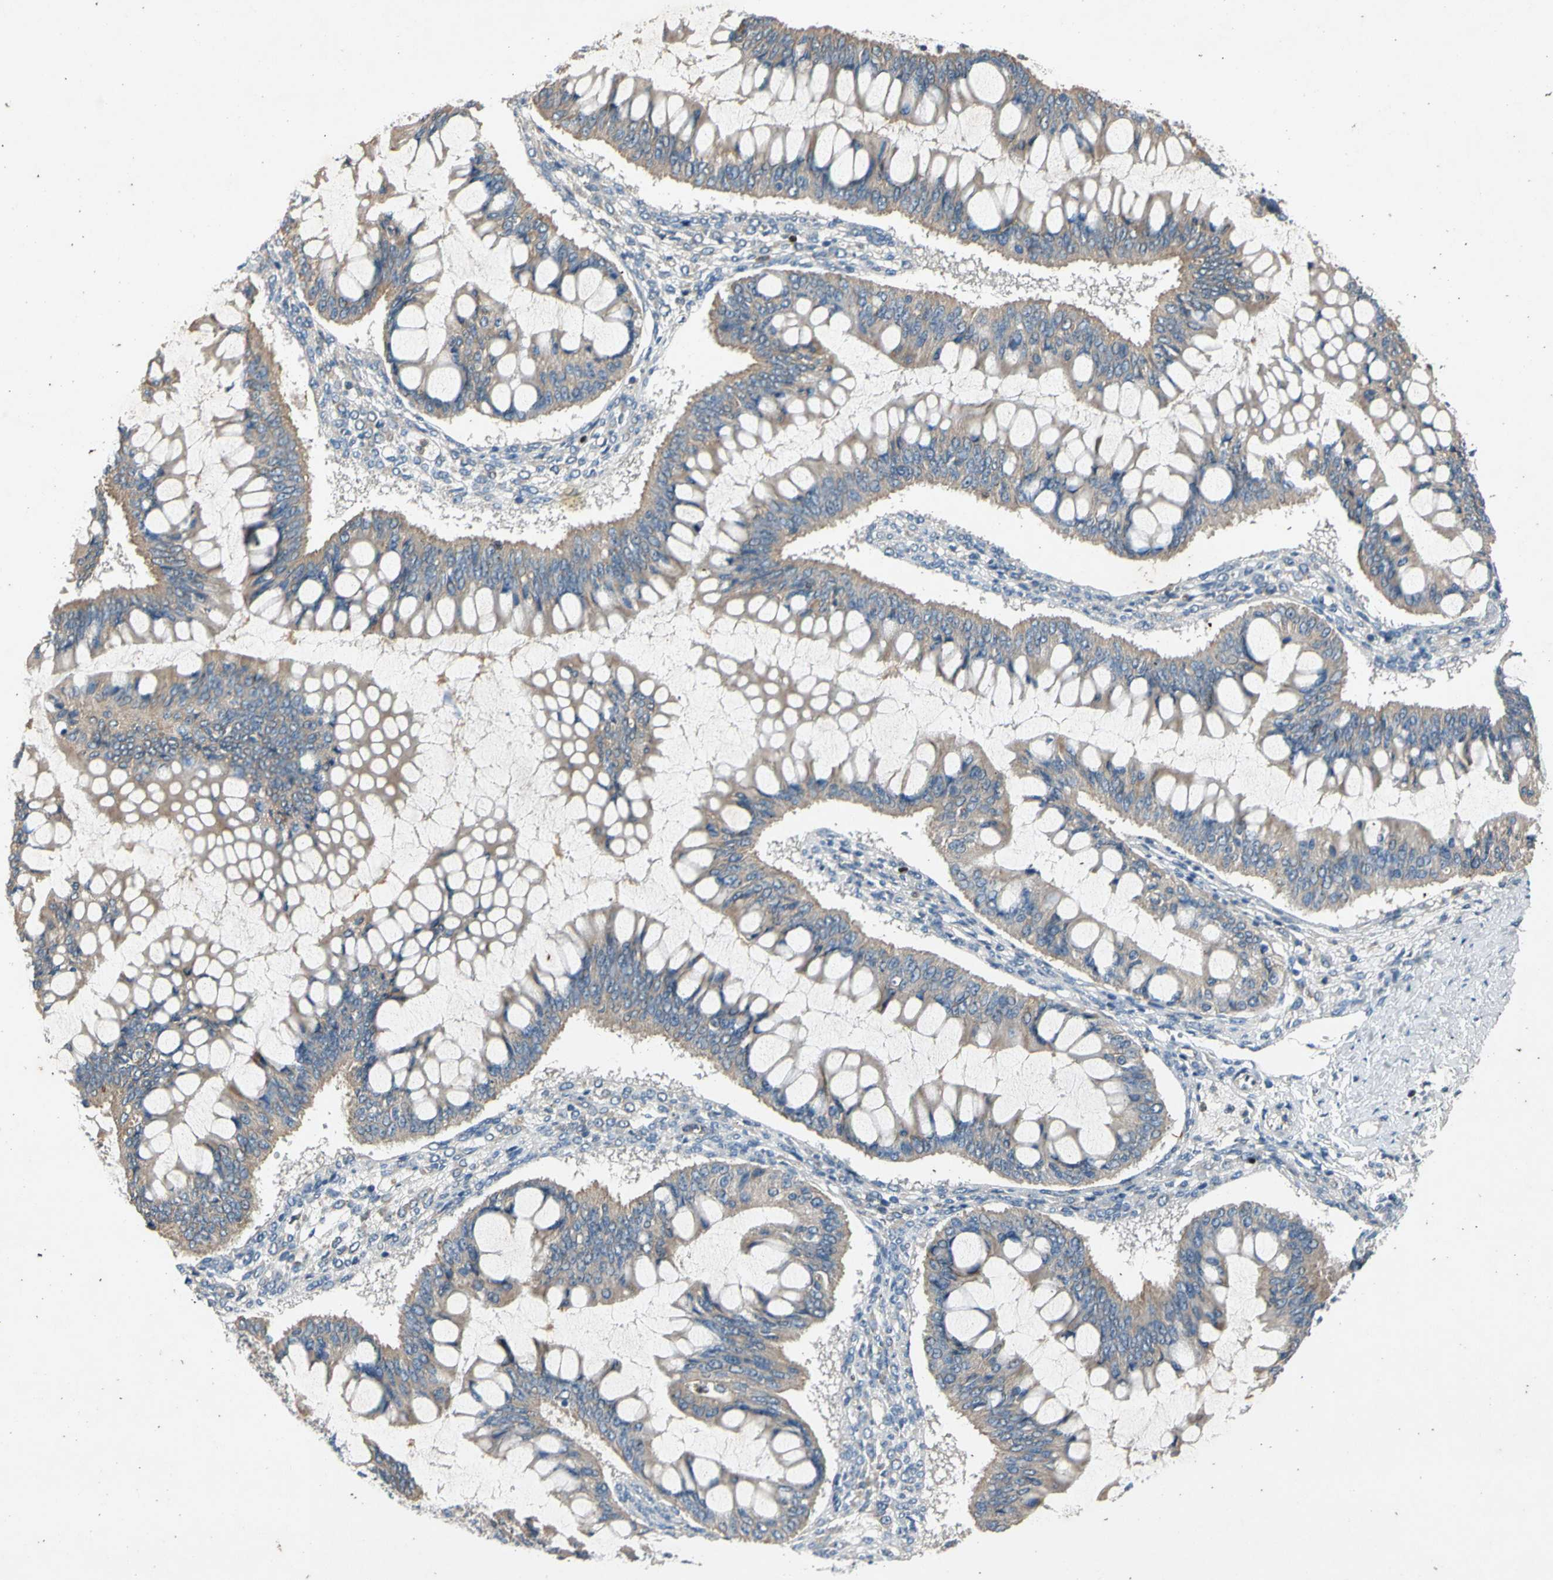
{"staining": {"intensity": "weak", "quantity": ">75%", "location": "cytoplasmic/membranous"}, "tissue": "ovarian cancer", "cell_type": "Tumor cells", "image_type": "cancer", "snomed": [{"axis": "morphology", "description": "Cystadenocarcinoma, mucinous, NOS"}, {"axis": "topography", "description": "Ovary"}], "caption": "Ovarian mucinous cystadenocarcinoma was stained to show a protein in brown. There is low levels of weak cytoplasmic/membranous positivity in about >75% of tumor cells. The protein is stained brown, and the nuclei are stained in blue (DAB (3,3'-diaminobenzidine) IHC with brightfield microscopy, high magnification).", "gene": "TBX21", "patient": {"sex": "female", "age": 73}}